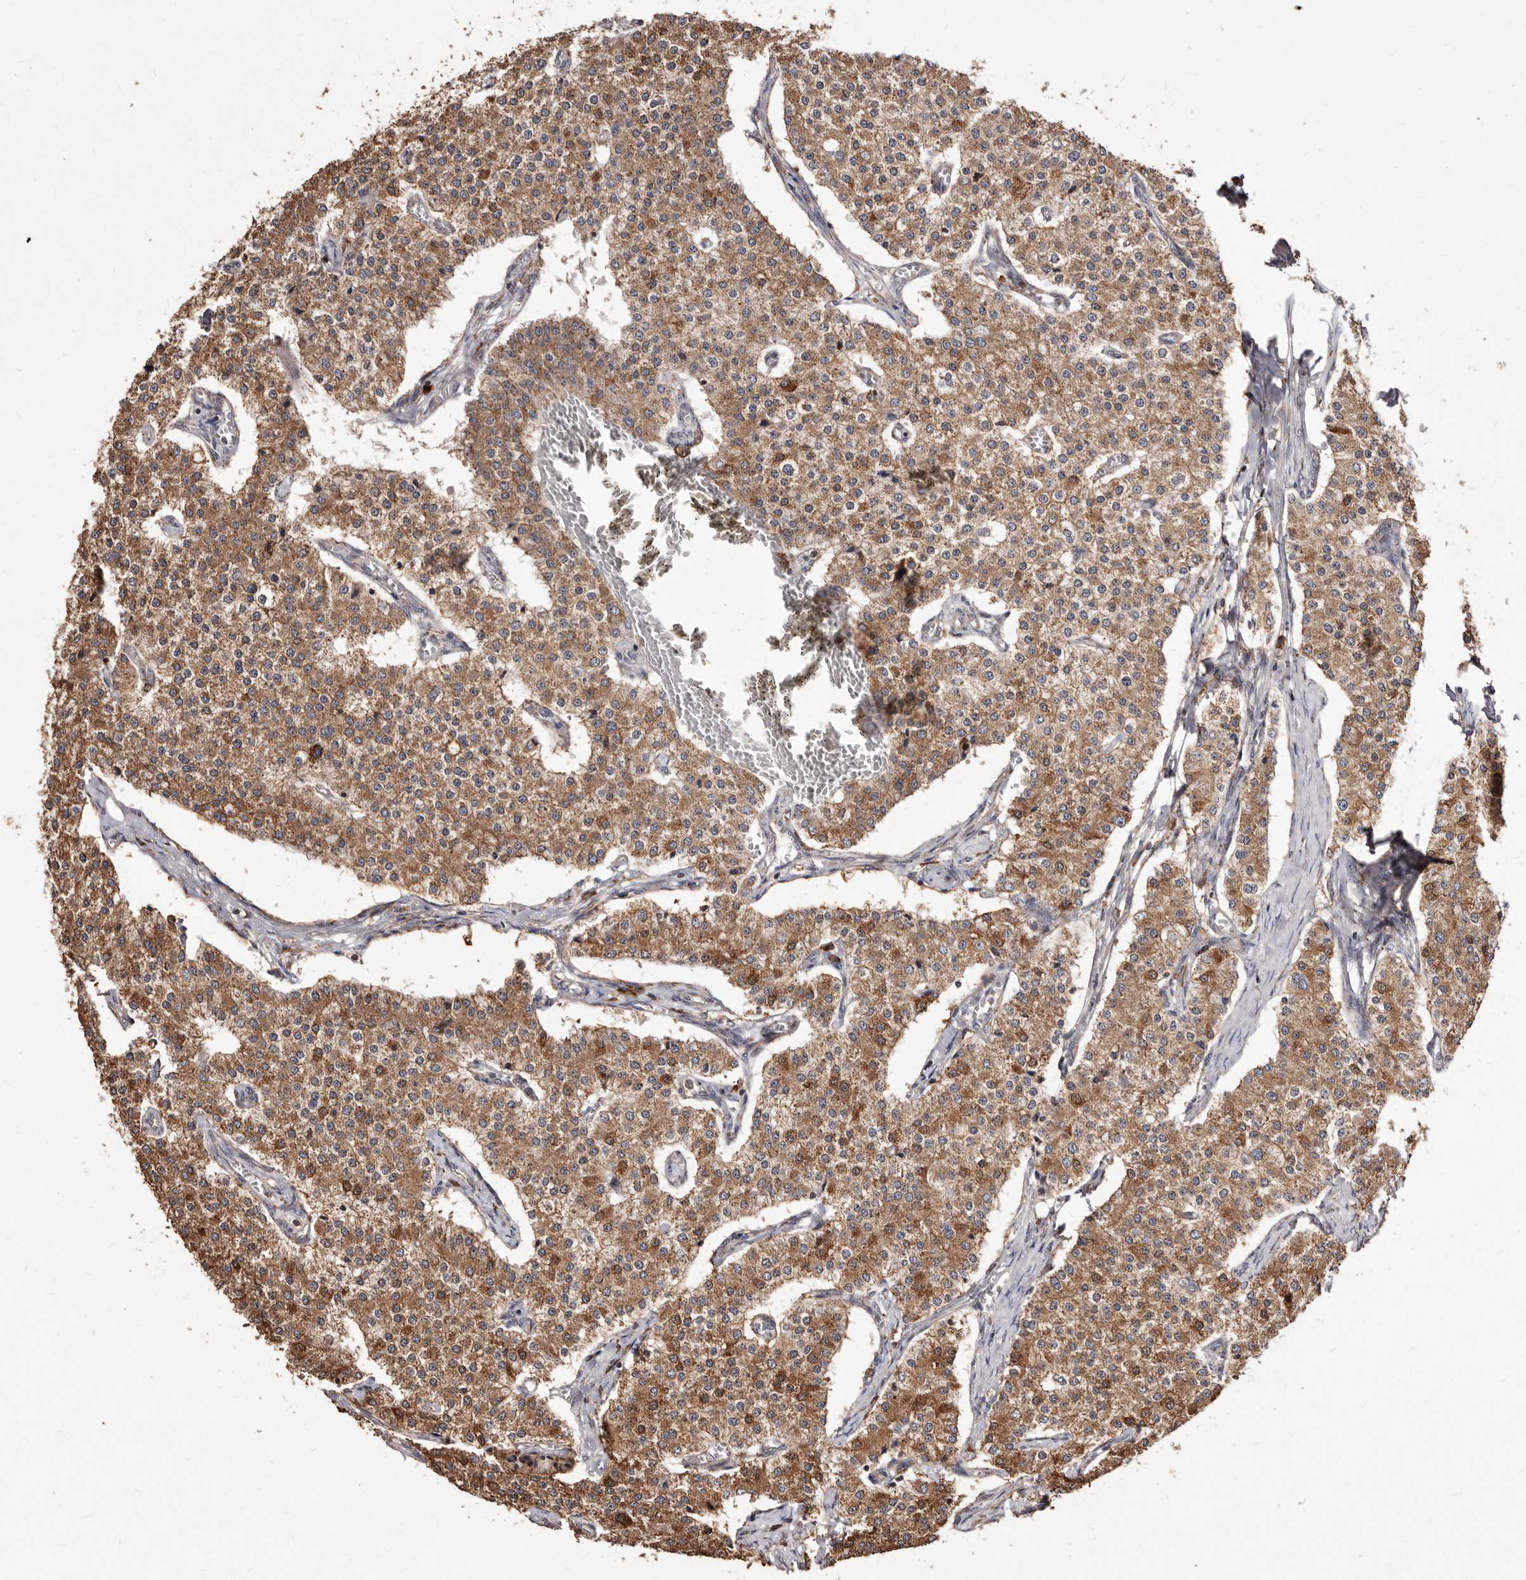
{"staining": {"intensity": "moderate", "quantity": ">75%", "location": "cytoplasmic/membranous"}, "tissue": "carcinoid", "cell_type": "Tumor cells", "image_type": "cancer", "snomed": [{"axis": "morphology", "description": "Carcinoid, malignant, NOS"}, {"axis": "topography", "description": "Colon"}], "caption": "Protein expression analysis of carcinoid displays moderate cytoplasmic/membranous positivity in about >75% of tumor cells.", "gene": "STEAP2", "patient": {"sex": "female", "age": 52}}